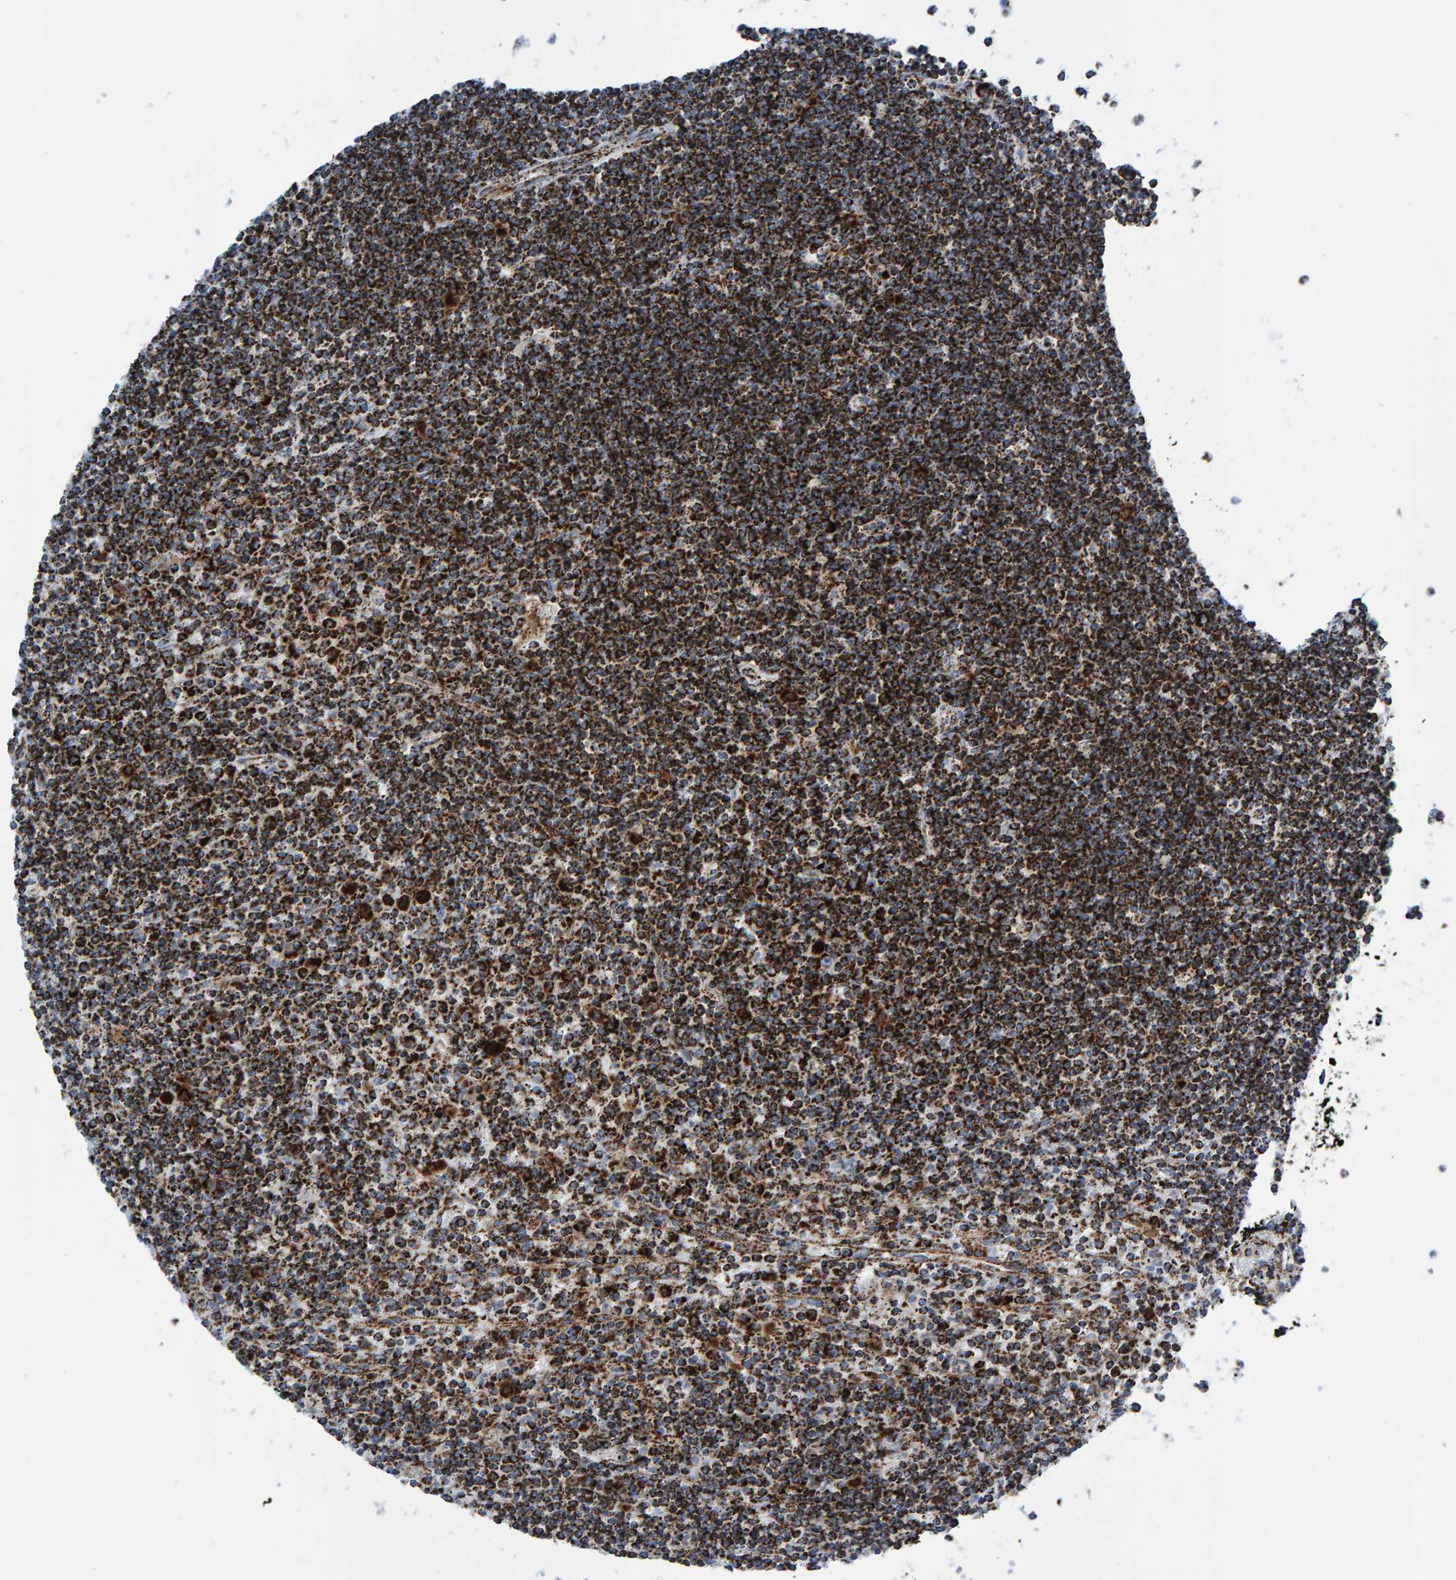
{"staining": {"intensity": "strong", "quantity": ">75%", "location": "cytoplasmic/membranous"}, "tissue": "lymphoma", "cell_type": "Tumor cells", "image_type": "cancer", "snomed": [{"axis": "morphology", "description": "Malignant lymphoma, non-Hodgkin's type, Low grade"}, {"axis": "topography", "description": "Spleen"}], "caption": "DAB immunohistochemical staining of human low-grade malignant lymphoma, non-Hodgkin's type displays strong cytoplasmic/membranous protein expression in approximately >75% of tumor cells. Ihc stains the protein of interest in brown and the nuclei are stained blue.", "gene": "ENSG00000262660", "patient": {"sex": "male", "age": 76}}